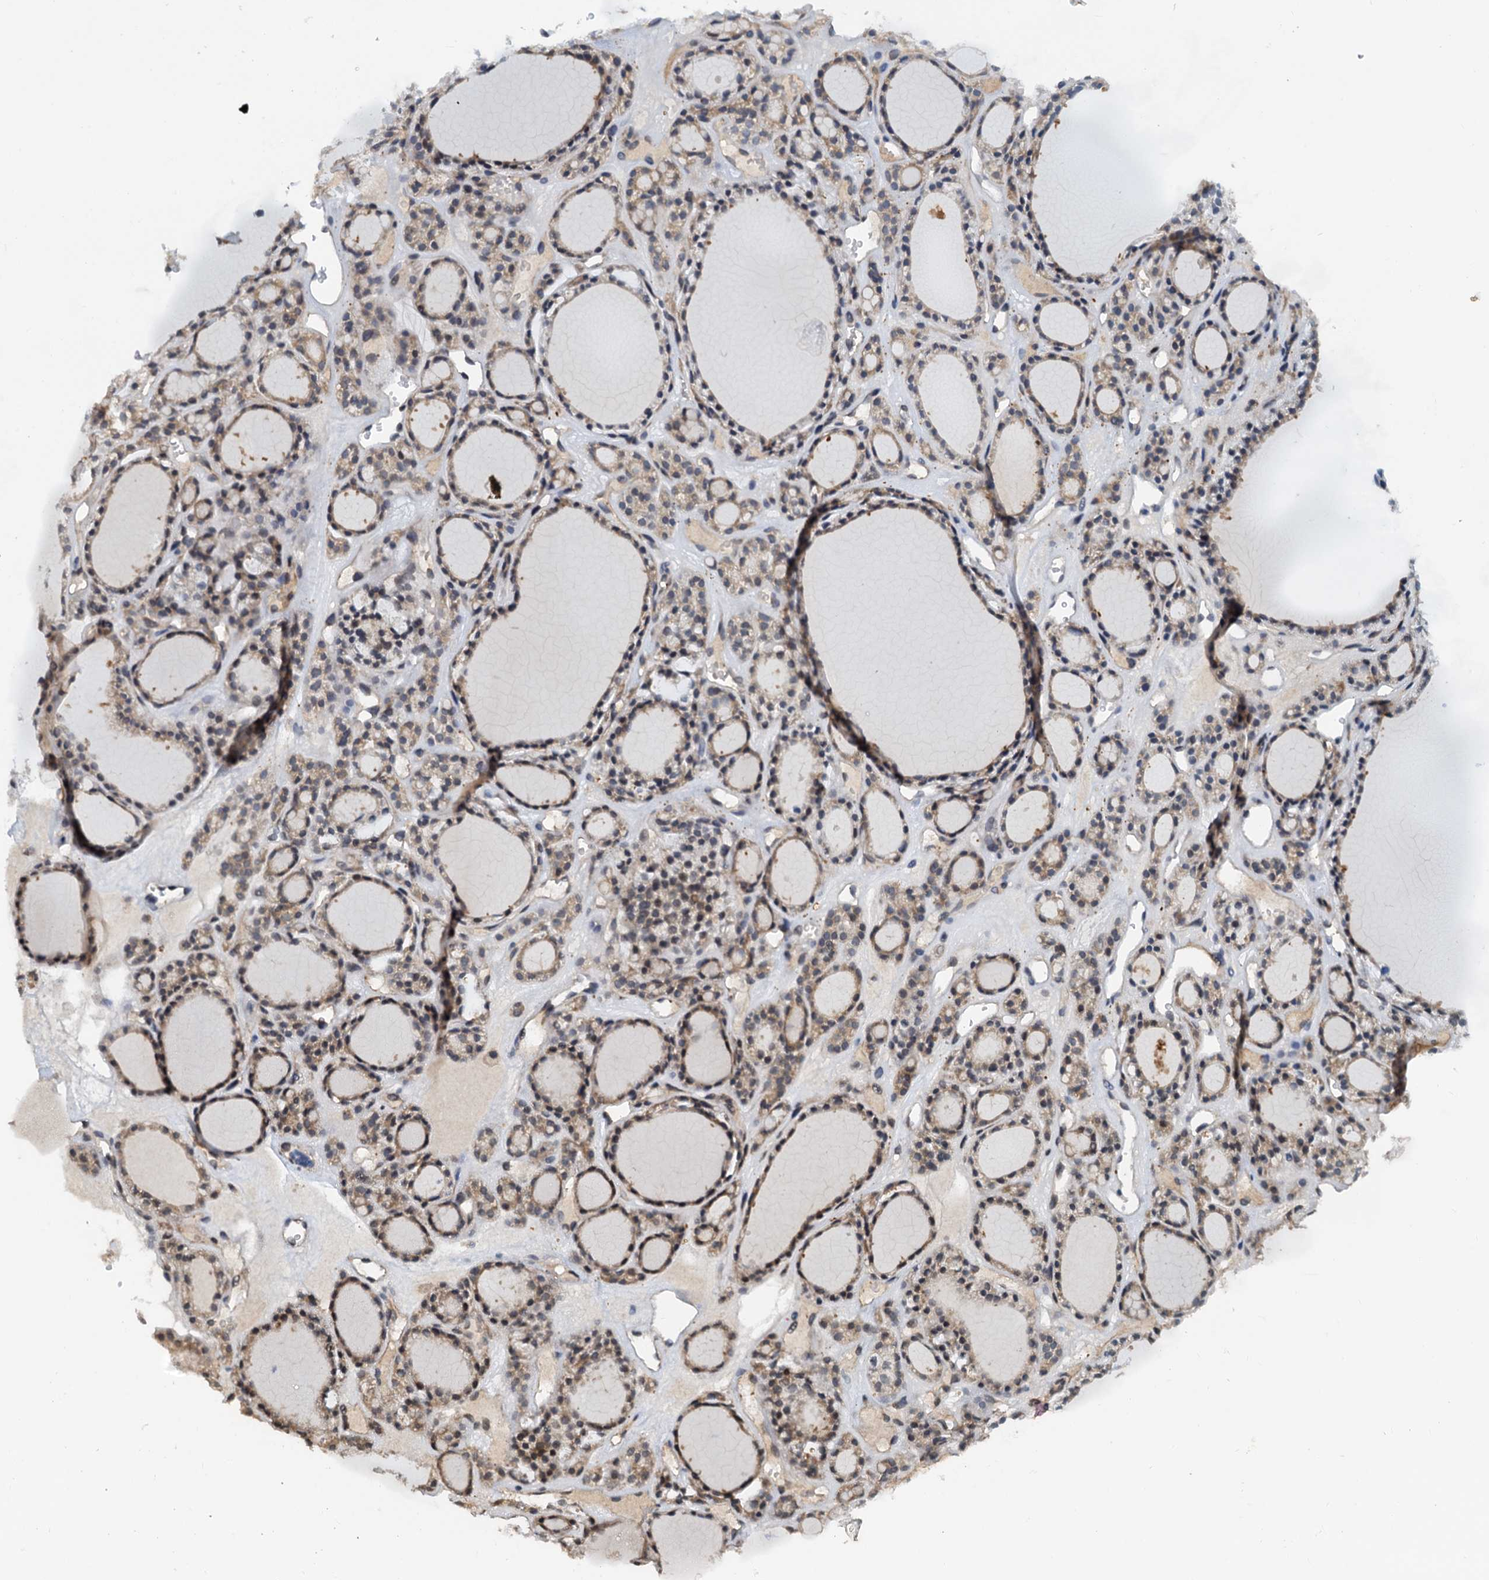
{"staining": {"intensity": "moderate", "quantity": "25%-75%", "location": "cytoplasmic/membranous,nuclear"}, "tissue": "thyroid gland", "cell_type": "Glandular cells", "image_type": "normal", "snomed": [{"axis": "morphology", "description": "Normal tissue, NOS"}, {"axis": "topography", "description": "Thyroid gland"}], "caption": "Immunohistochemistry of benign human thyroid gland demonstrates medium levels of moderate cytoplasmic/membranous,nuclear staining in about 25%-75% of glandular cells.", "gene": "PTGES3", "patient": {"sex": "female", "age": 28}}